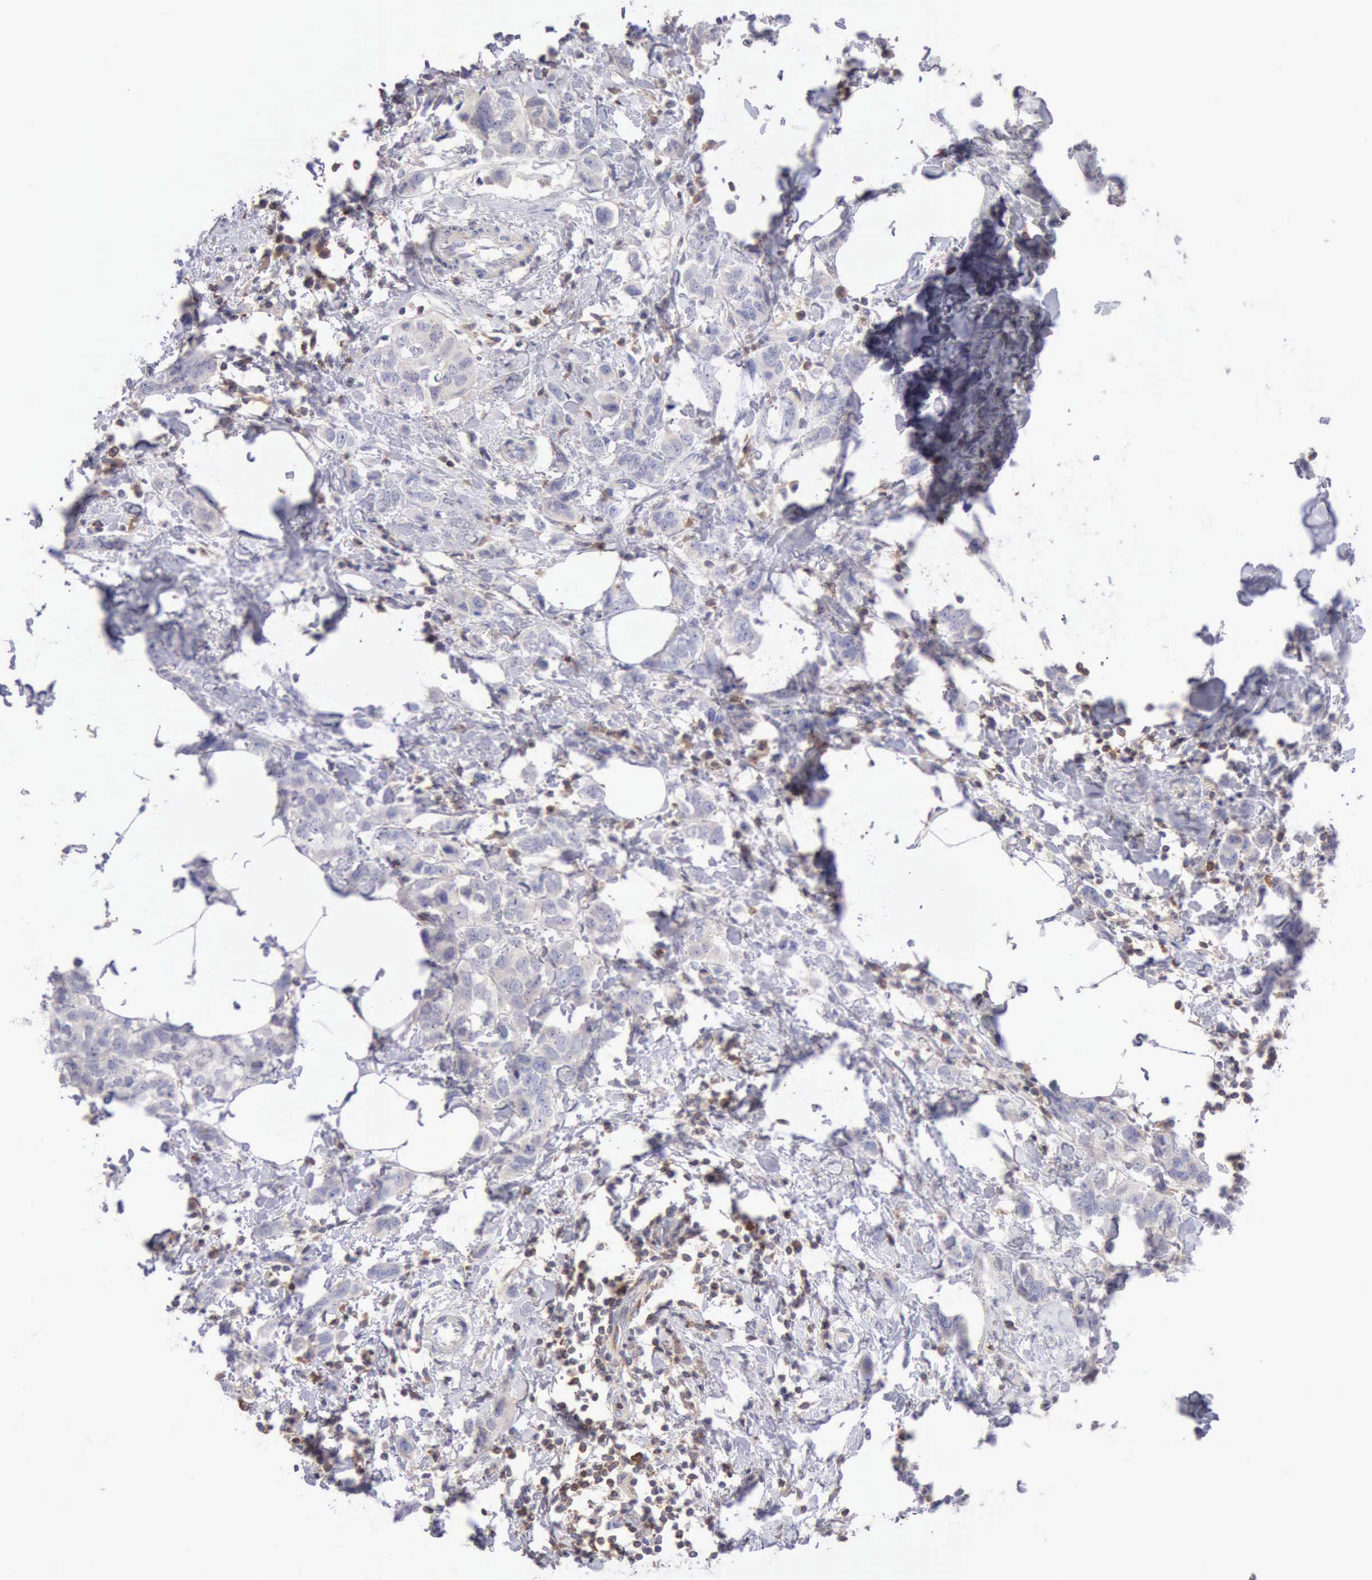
{"staining": {"intensity": "negative", "quantity": "none", "location": "none"}, "tissue": "breast cancer", "cell_type": "Tumor cells", "image_type": "cancer", "snomed": [{"axis": "morphology", "description": "Normal tissue, NOS"}, {"axis": "morphology", "description": "Duct carcinoma"}, {"axis": "topography", "description": "Breast"}], "caption": "Immunohistochemistry (IHC) of human breast invasive ductal carcinoma displays no expression in tumor cells.", "gene": "SASH3", "patient": {"sex": "female", "age": 50}}